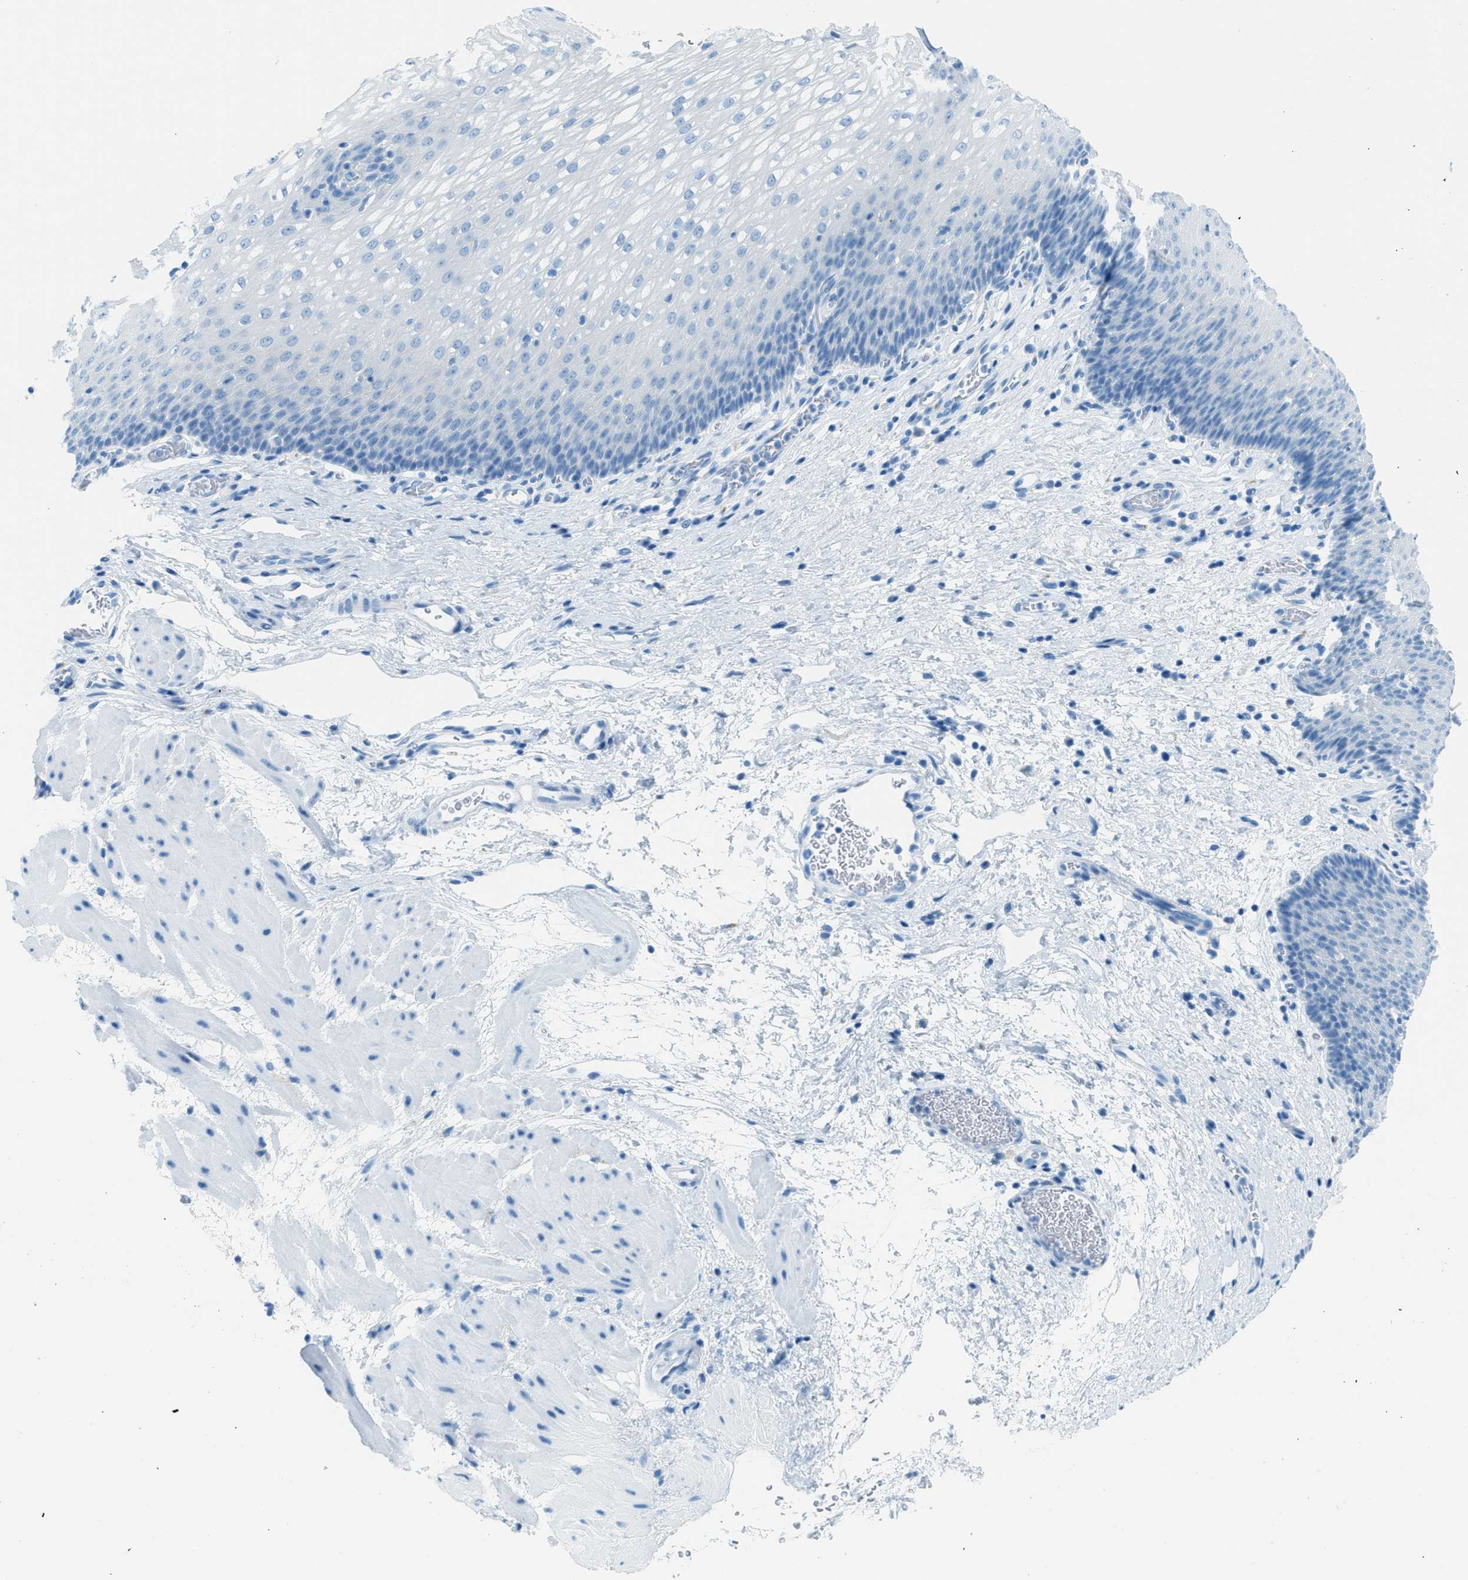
{"staining": {"intensity": "negative", "quantity": "none", "location": "none"}, "tissue": "esophagus", "cell_type": "Squamous epithelial cells", "image_type": "normal", "snomed": [{"axis": "morphology", "description": "Normal tissue, NOS"}, {"axis": "topography", "description": "Esophagus"}], "caption": "This is an immunohistochemistry photomicrograph of normal esophagus. There is no staining in squamous epithelial cells.", "gene": "C21orf62", "patient": {"sex": "male", "age": 48}}